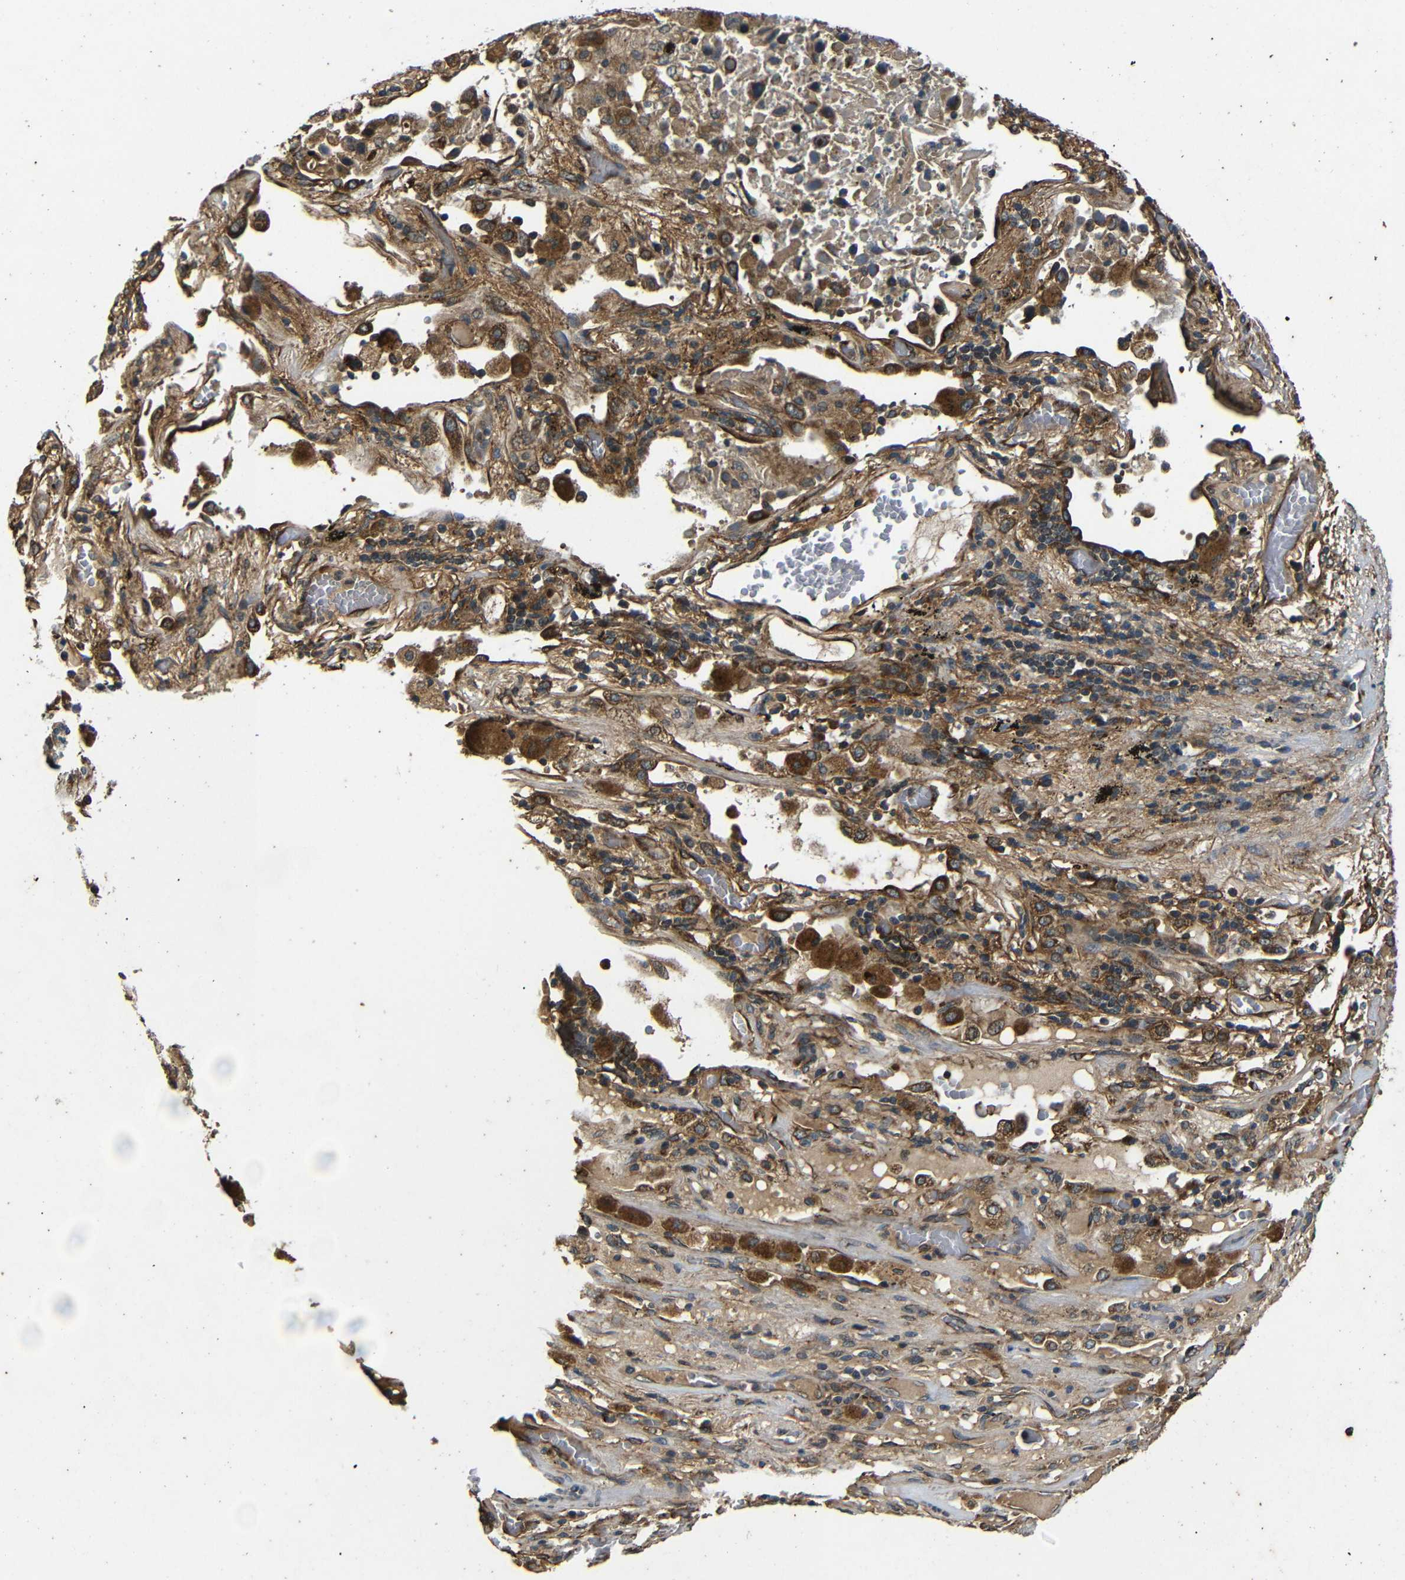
{"staining": {"intensity": "moderate", "quantity": ">75%", "location": "cytoplasmic/membranous"}, "tissue": "lung cancer", "cell_type": "Tumor cells", "image_type": "cancer", "snomed": [{"axis": "morphology", "description": "Squamous cell carcinoma, NOS"}, {"axis": "topography", "description": "Lung"}], "caption": "About >75% of tumor cells in human lung cancer demonstrate moderate cytoplasmic/membranous protein expression as visualized by brown immunohistochemical staining.", "gene": "TRPC1", "patient": {"sex": "male", "age": 57}}